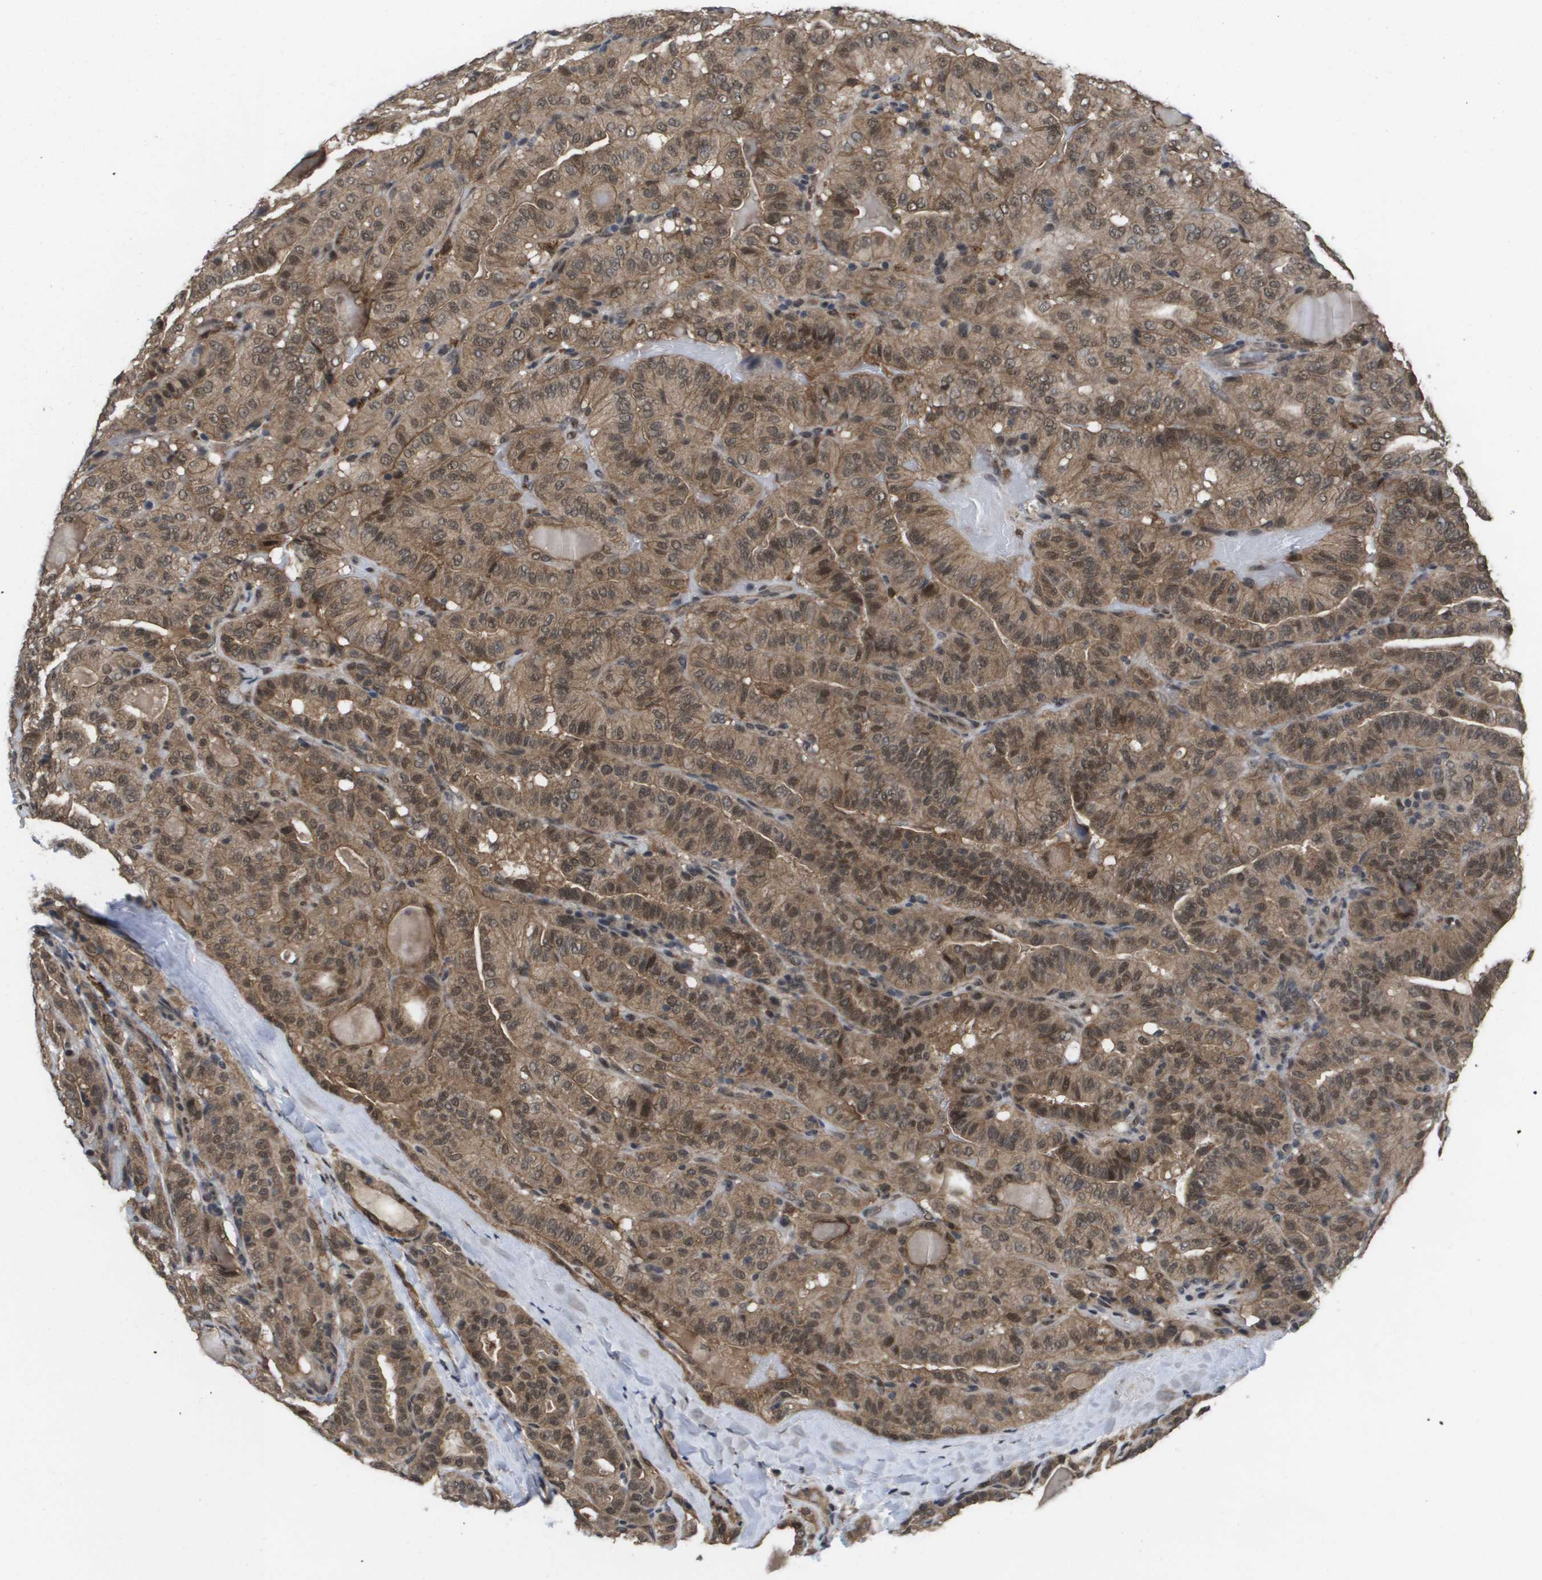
{"staining": {"intensity": "moderate", "quantity": ">75%", "location": "cytoplasmic/membranous,nuclear"}, "tissue": "thyroid cancer", "cell_type": "Tumor cells", "image_type": "cancer", "snomed": [{"axis": "morphology", "description": "Papillary adenocarcinoma, NOS"}, {"axis": "topography", "description": "Thyroid gland"}], "caption": "A brown stain labels moderate cytoplasmic/membranous and nuclear positivity of a protein in human thyroid cancer (papillary adenocarcinoma) tumor cells.", "gene": "AMBRA1", "patient": {"sex": "male", "age": 77}}